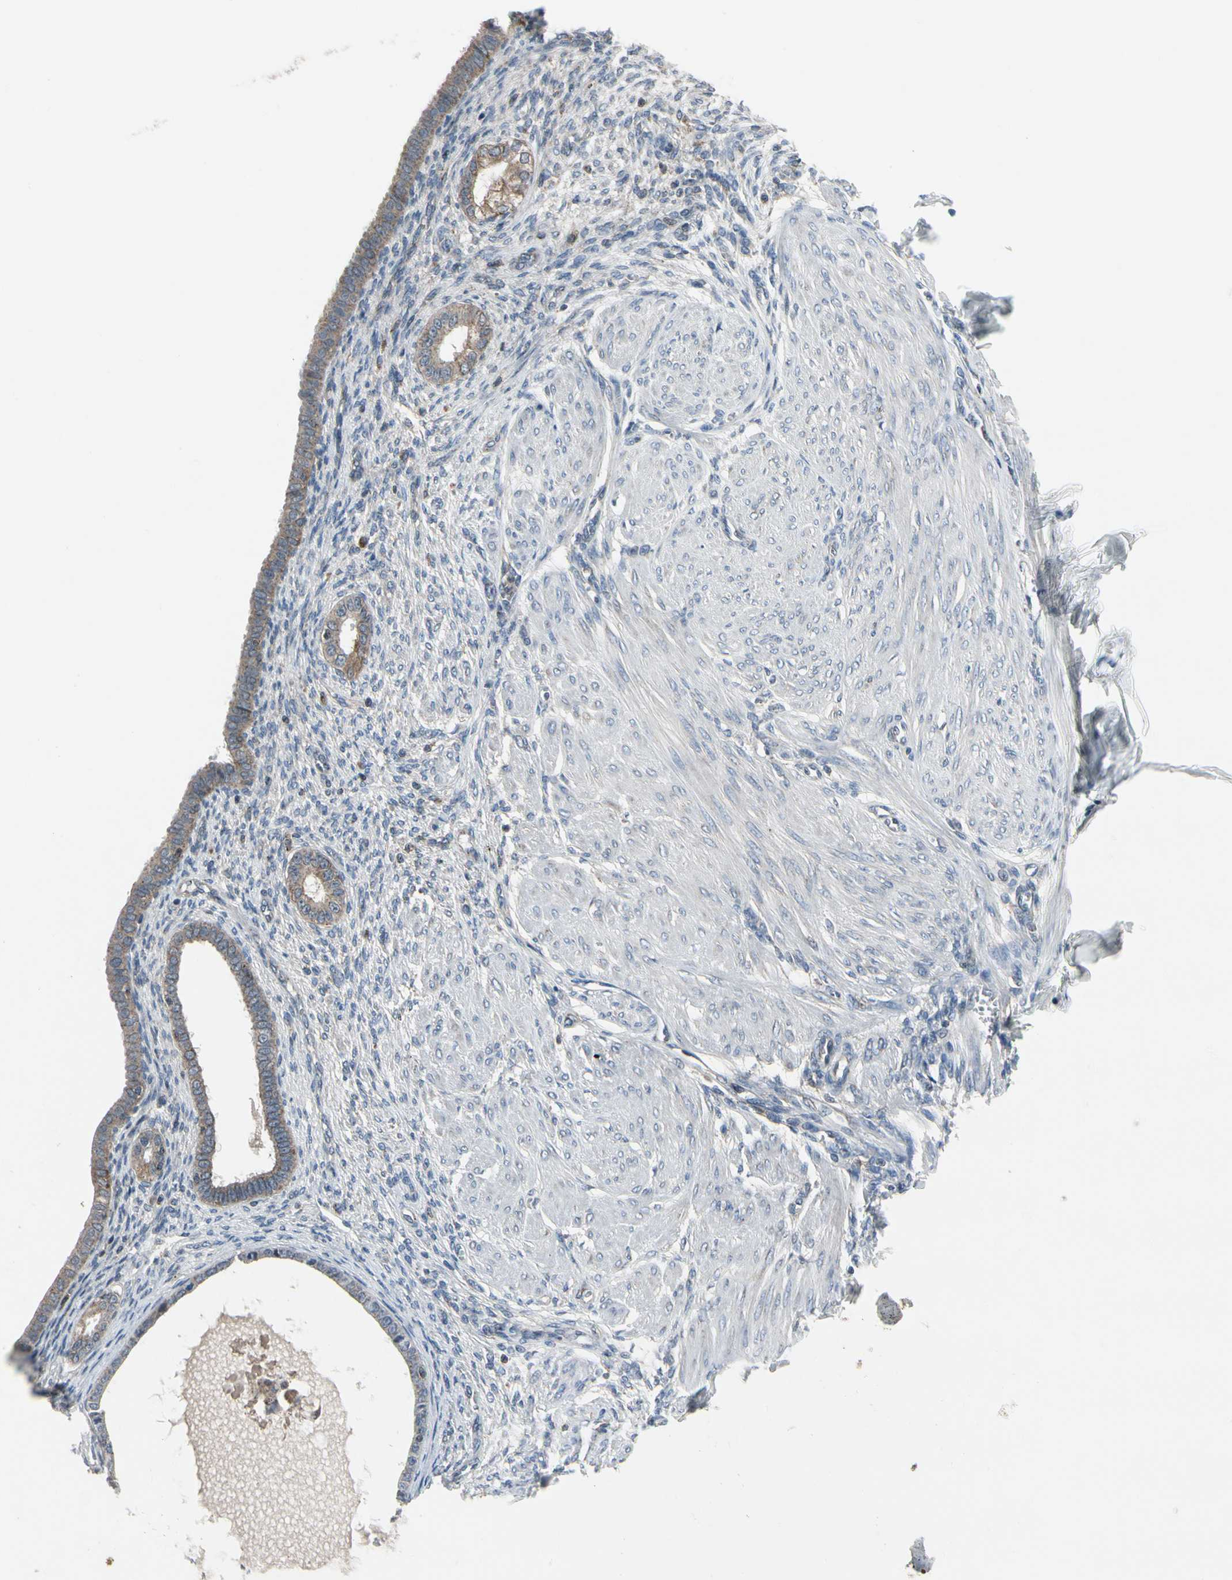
{"staining": {"intensity": "moderate", "quantity": "<25%", "location": "cytoplasmic/membranous"}, "tissue": "endometrium", "cell_type": "Cells in endometrial stroma", "image_type": "normal", "snomed": [{"axis": "morphology", "description": "Normal tissue, NOS"}, {"axis": "topography", "description": "Endometrium"}], "caption": "Immunohistochemistry (IHC) (DAB (3,3'-diaminobenzidine)) staining of benign endometrium displays moderate cytoplasmic/membranous protein staining in about <25% of cells in endometrial stroma. The staining is performed using DAB brown chromogen to label protein expression. The nuclei are counter-stained blue using hematoxylin.", "gene": "NMI", "patient": {"sex": "female", "age": 72}}